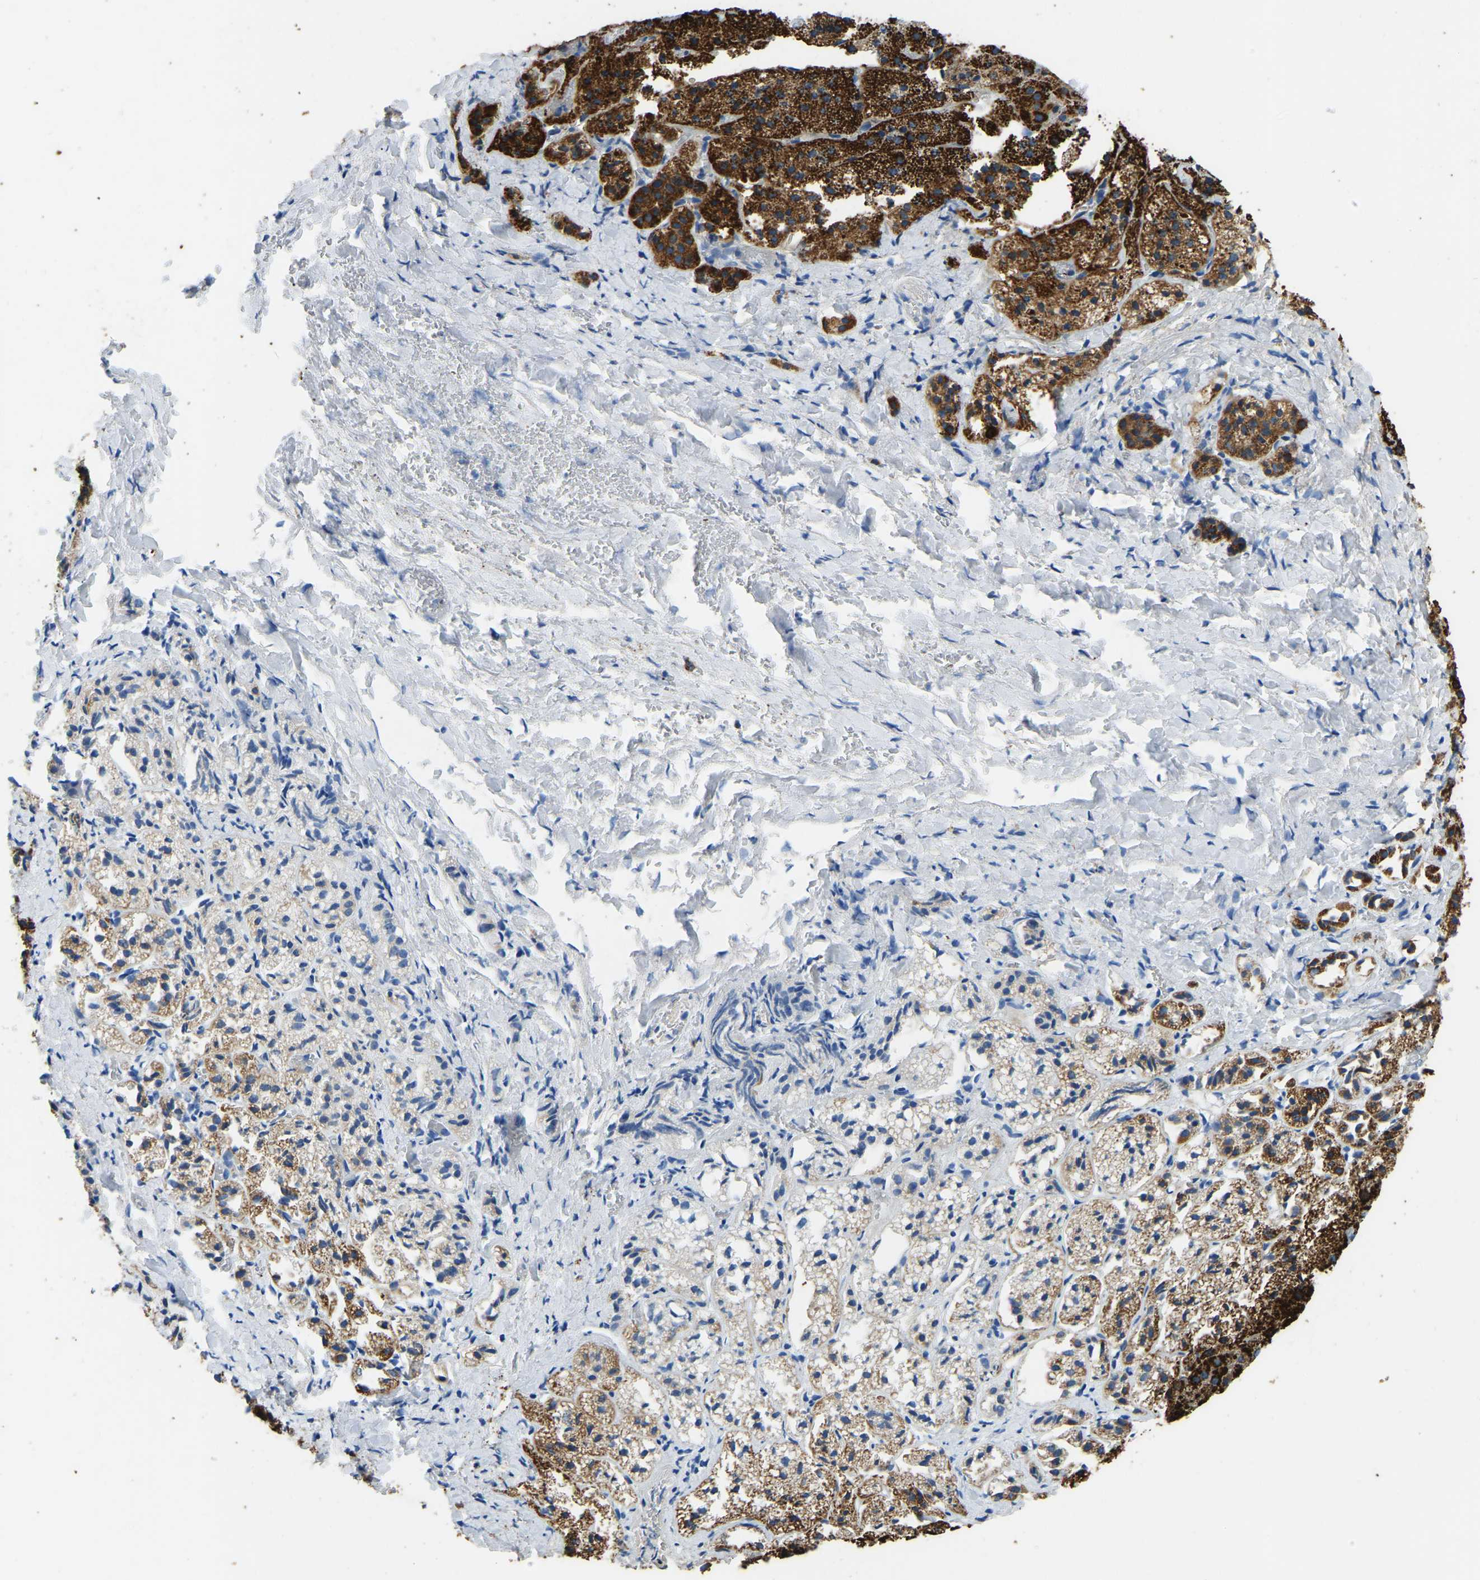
{"staining": {"intensity": "strong", "quantity": ">75%", "location": "cytoplasmic/membranous"}, "tissue": "adrenal gland", "cell_type": "Glandular cells", "image_type": "normal", "snomed": [{"axis": "morphology", "description": "Normal tissue, NOS"}, {"axis": "topography", "description": "Adrenal gland"}], "caption": "Immunohistochemistry (IHC) (DAB) staining of benign adrenal gland exhibits strong cytoplasmic/membranous protein staining in about >75% of glandular cells.", "gene": "ZNF200", "patient": {"sex": "female", "age": 44}}